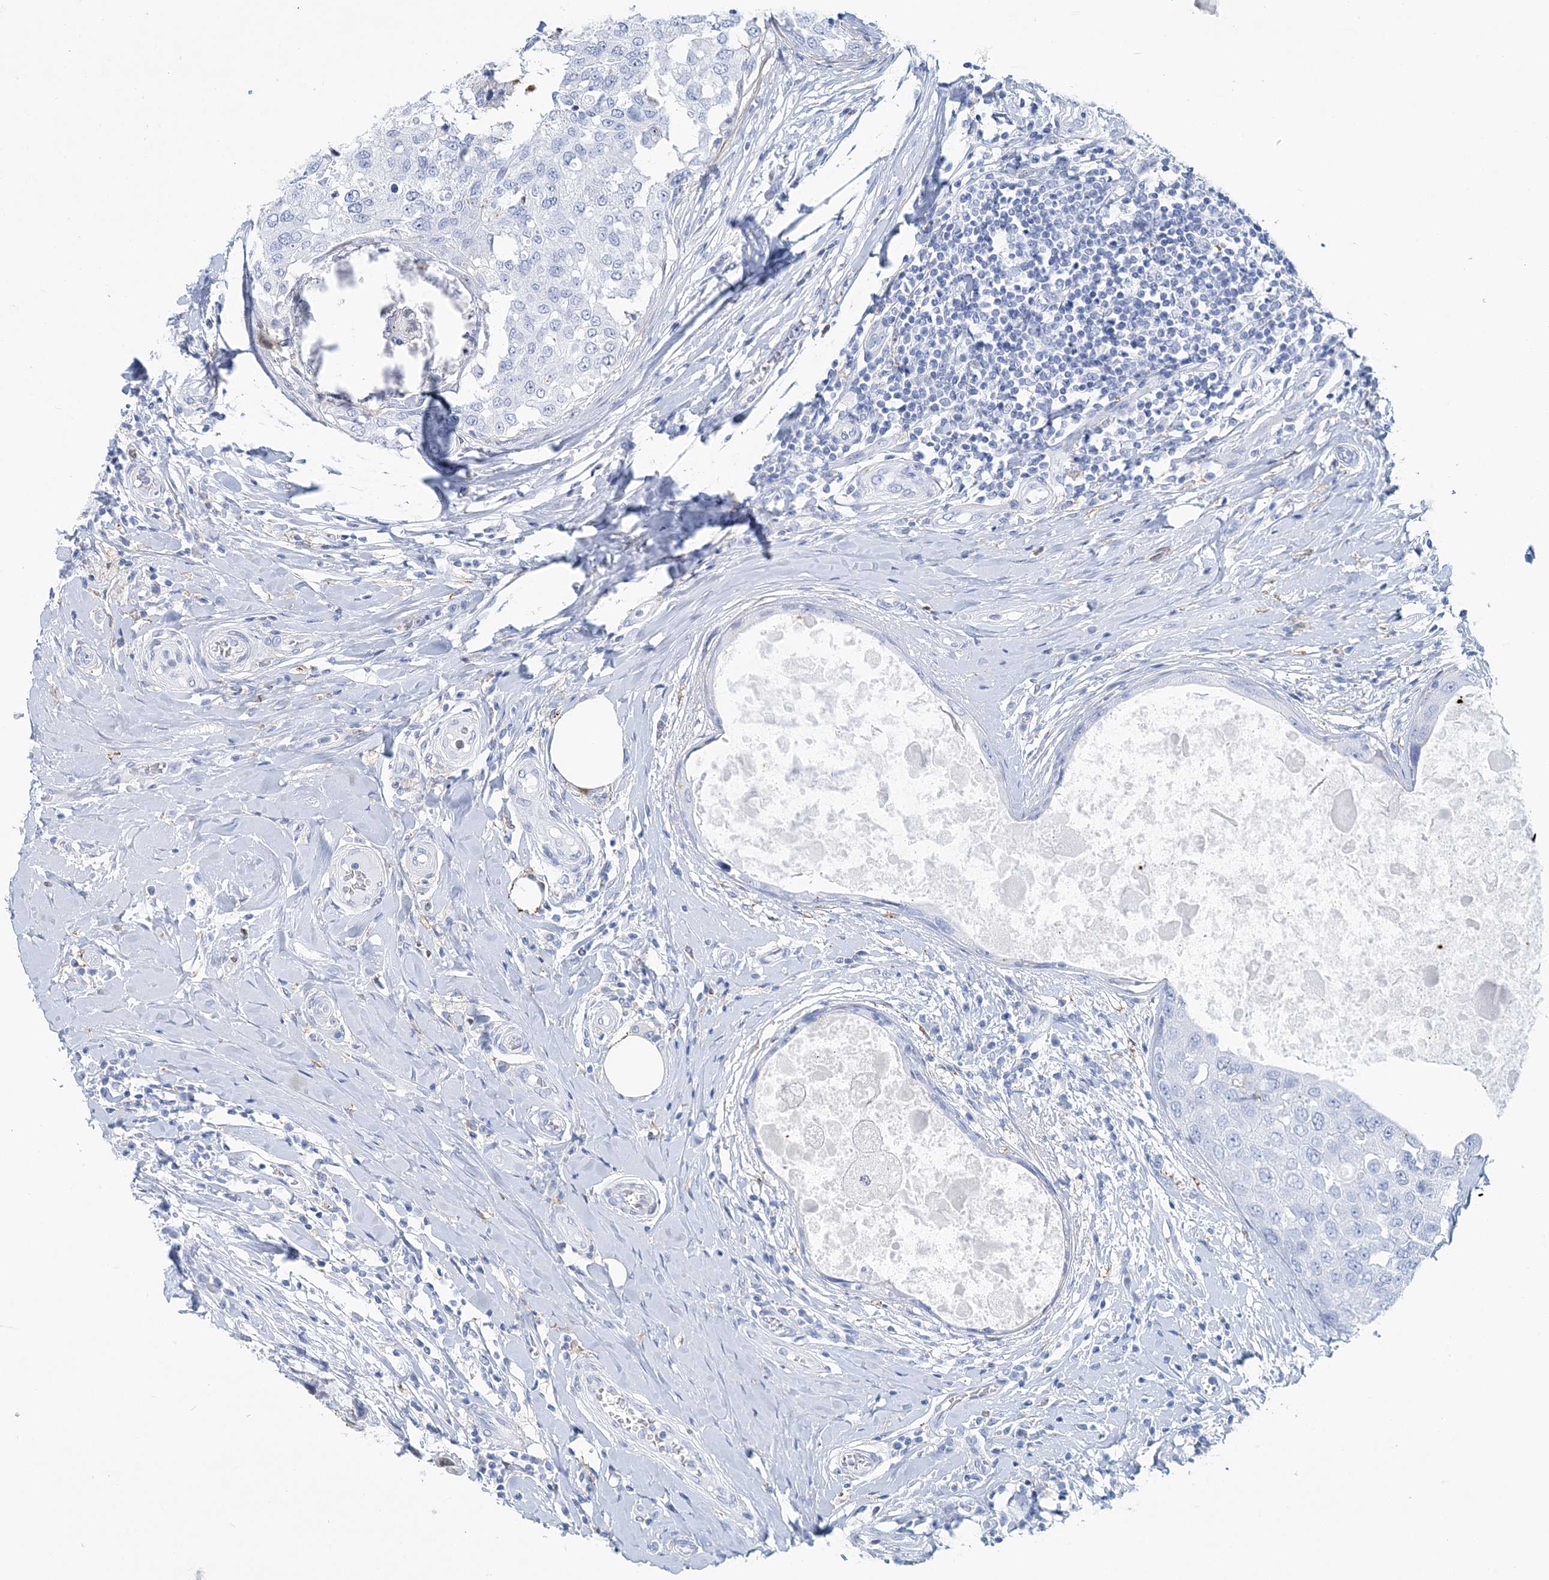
{"staining": {"intensity": "negative", "quantity": "none", "location": "none"}, "tissue": "breast cancer", "cell_type": "Tumor cells", "image_type": "cancer", "snomed": [{"axis": "morphology", "description": "Duct carcinoma"}, {"axis": "topography", "description": "Breast"}], "caption": "Tumor cells show no significant positivity in breast invasive ductal carcinoma.", "gene": "NKX6-1", "patient": {"sex": "female", "age": 27}}